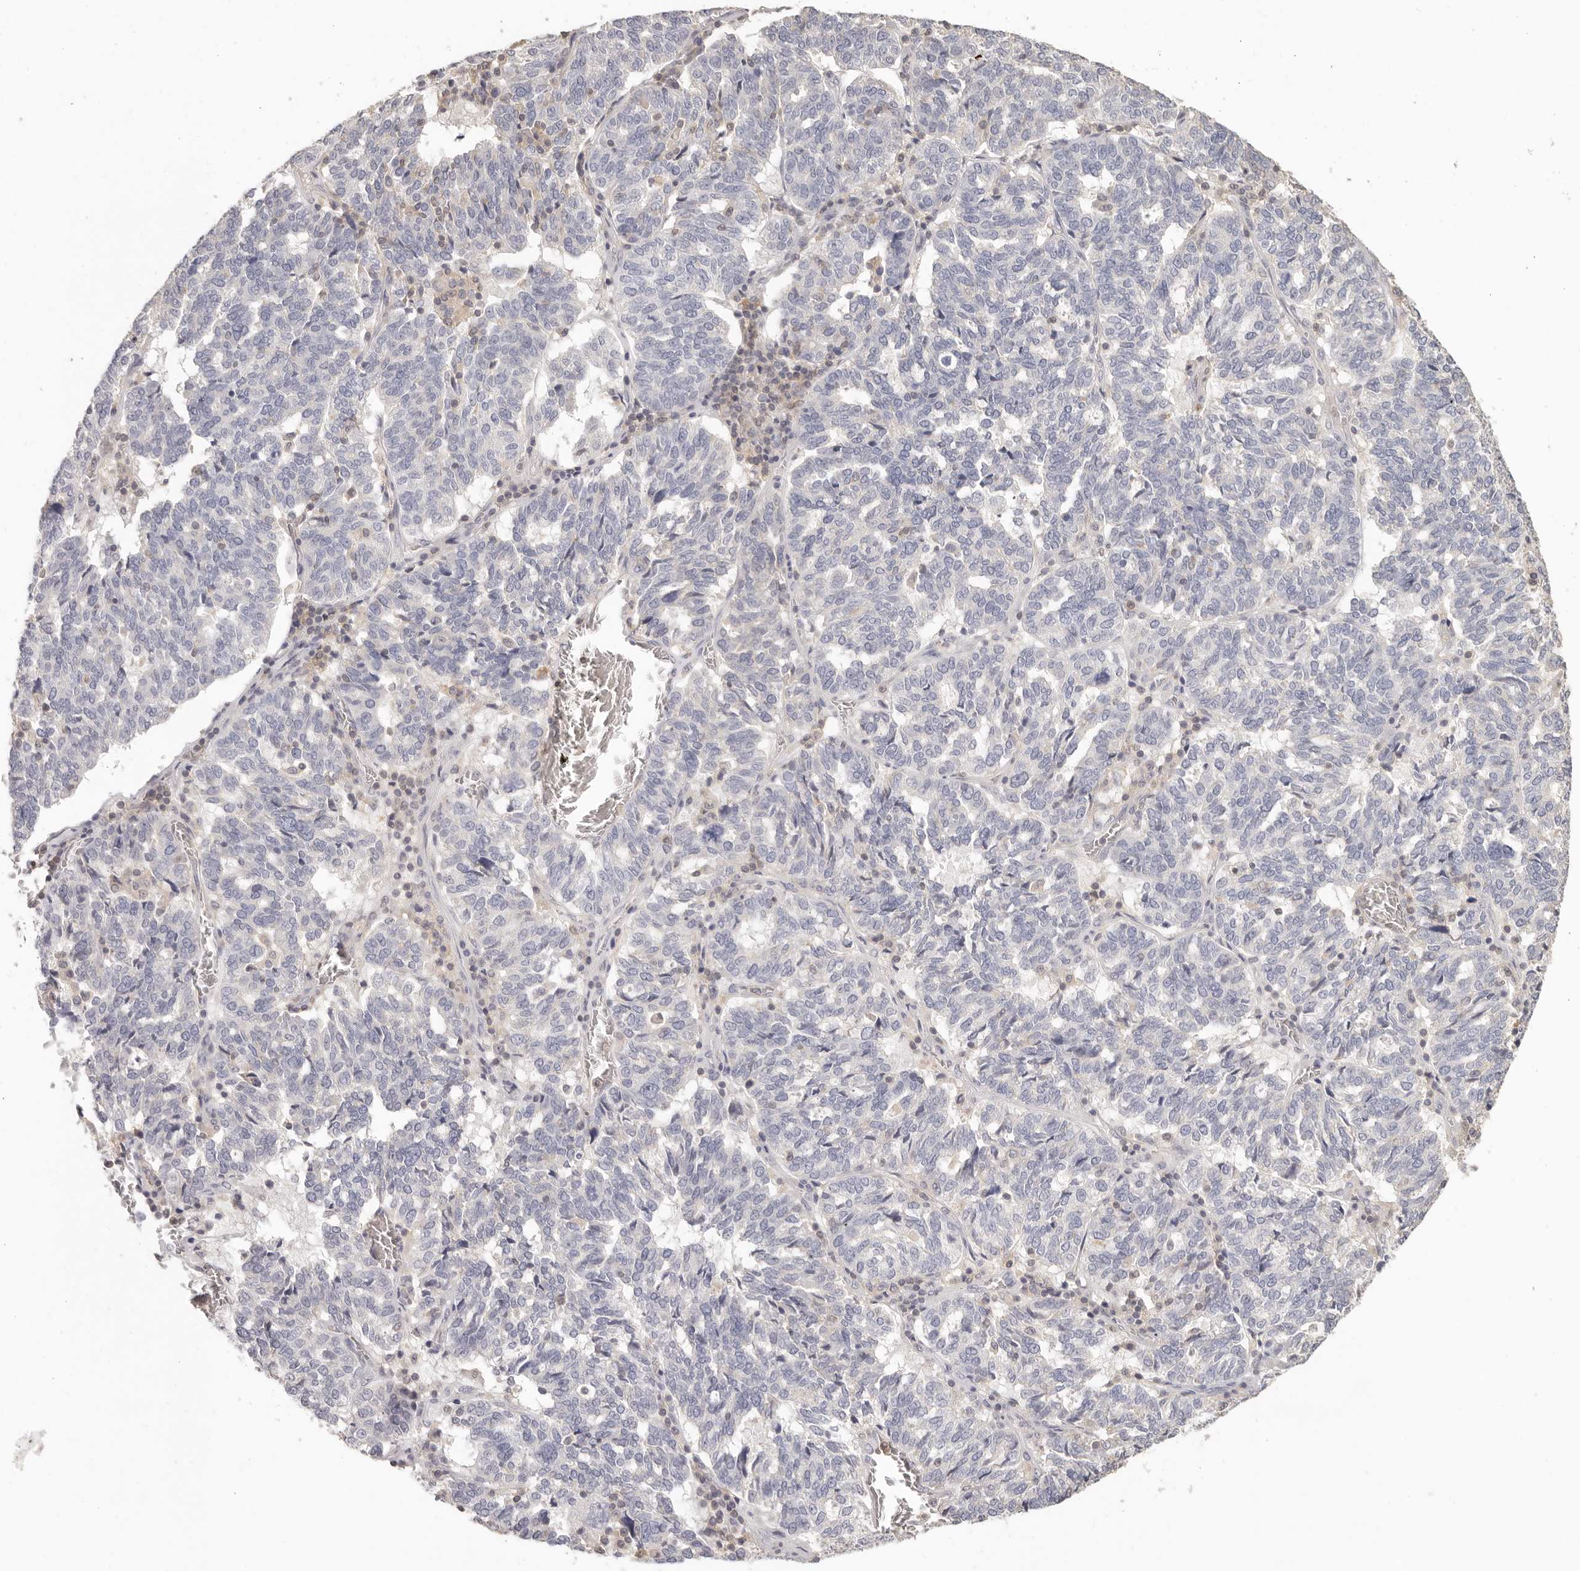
{"staining": {"intensity": "negative", "quantity": "none", "location": "none"}, "tissue": "ovarian cancer", "cell_type": "Tumor cells", "image_type": "cancer", "snomed": [{"axis": "morphology", "description": "Cystadenocarcinoma, serous, NOS"}, {"axis": "topography", "description": "Ovary"}], "caption": "Immunohistochemistry histopathology image of neoplastic tissue: human ovarian serous cystadenocarcinoma stained with DAB (3,3'-diaminobenzidine) shows no significant protein expression in tumor cells. (Brightfield microscopy of DAB immunohistochemistry (IHC) at high magnification).", "gene": "CSK", "patient": {"sex": "female", "age": 59}}